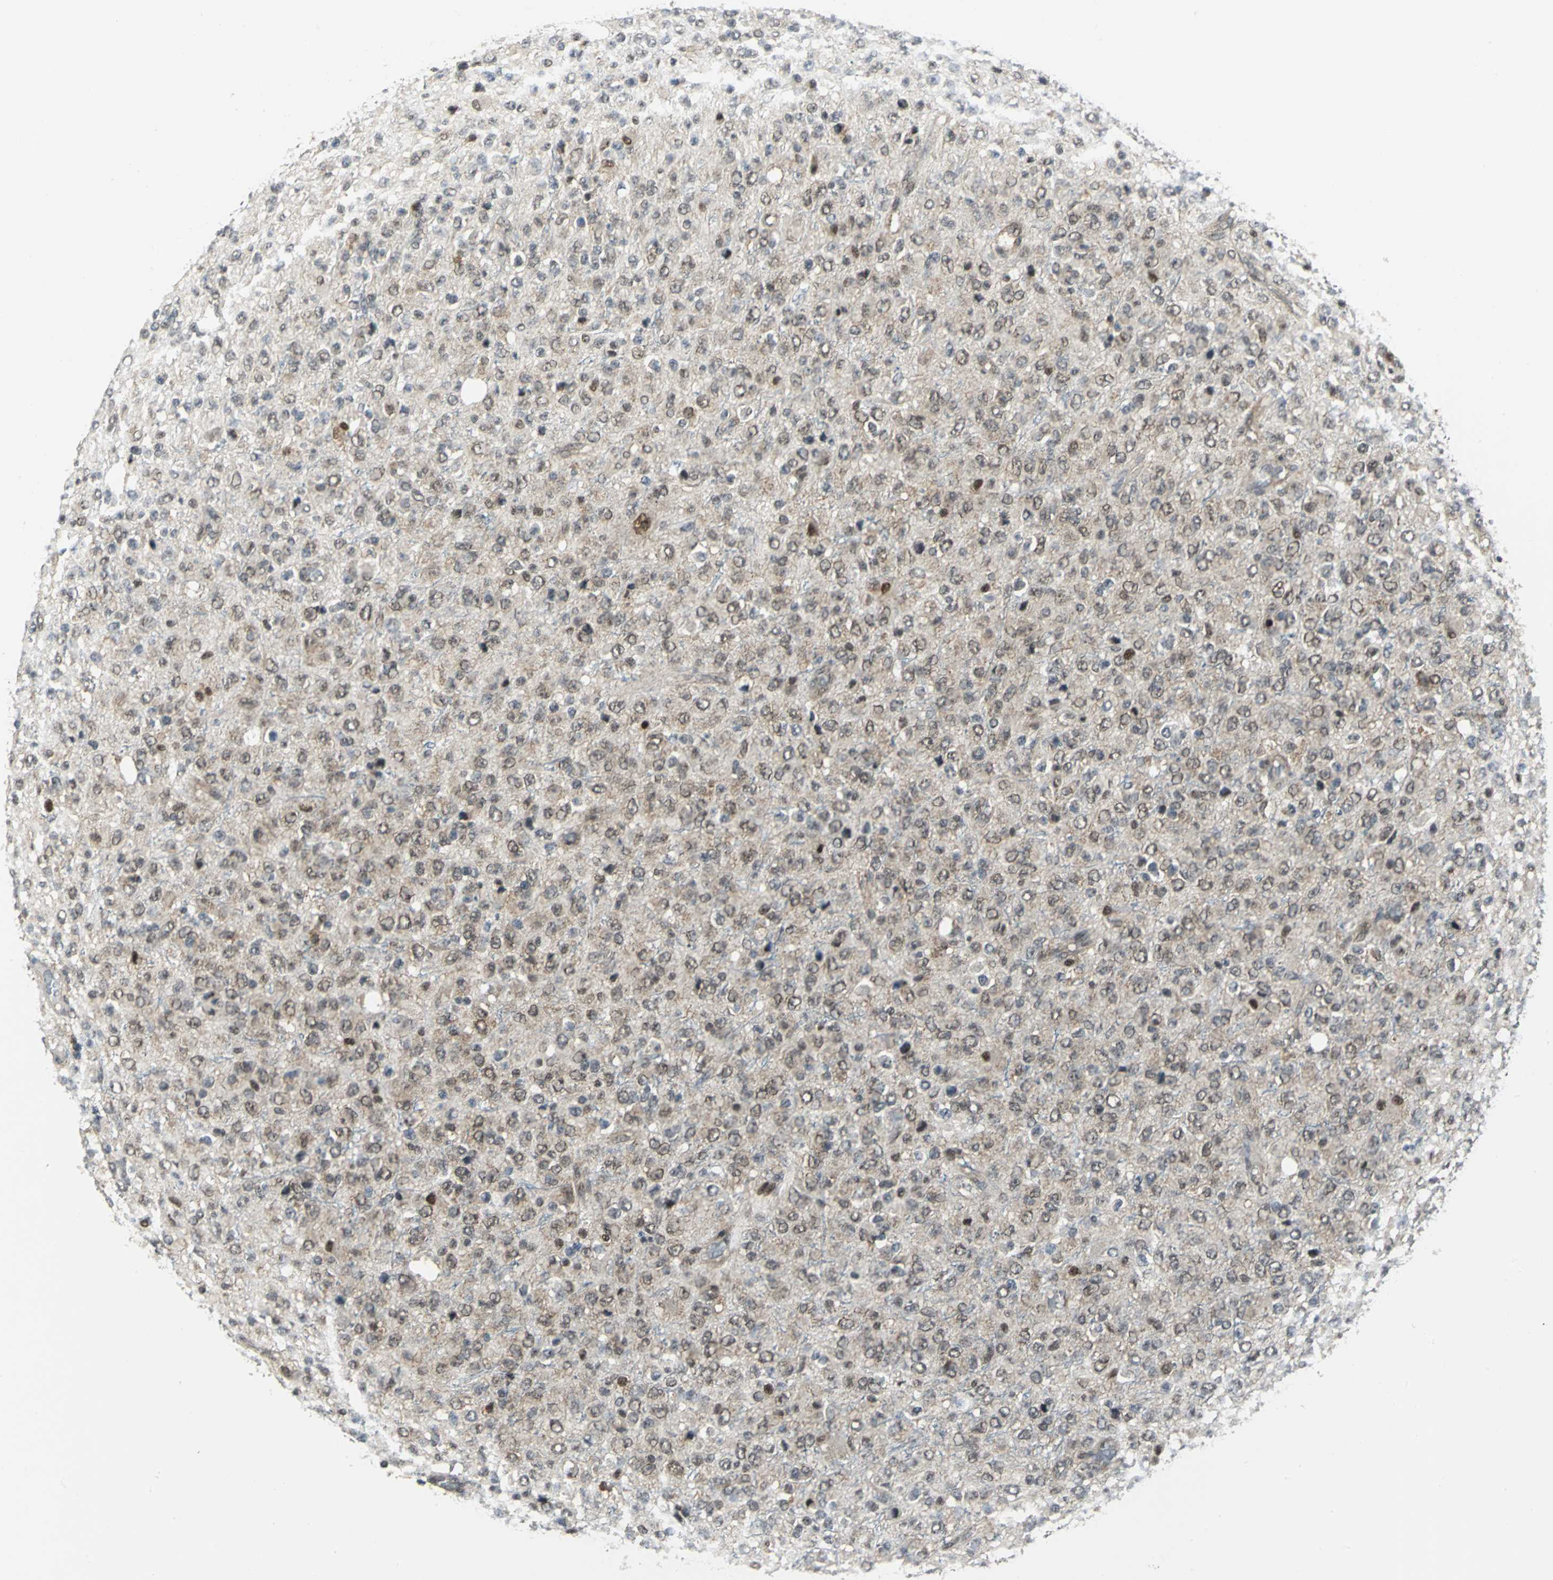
{"staining": {"intensity": "weak", "quantity": "<25%", "location": "nuclear"}, "tissue": "glioma", "cell_type": "Tumor cells", "image_type": "cancer", "snomed": [{"axis": "morphology", "description": "Glioma, malignant, High grade"}, {"axis": "topography", "description": "pancreas cauda"}], "caption": "A photomicrograph of human glioma is negative for staining in tumor cells. Brightfield microscopy of immunohistochemistry (IHC) stained with DAB (3,3'-diaminobenzidine) (brown) and hematoxylin (blue), captured at high magnification.", "gene": "PSMA4", "patient": {"sex": "male", "age": 60}}